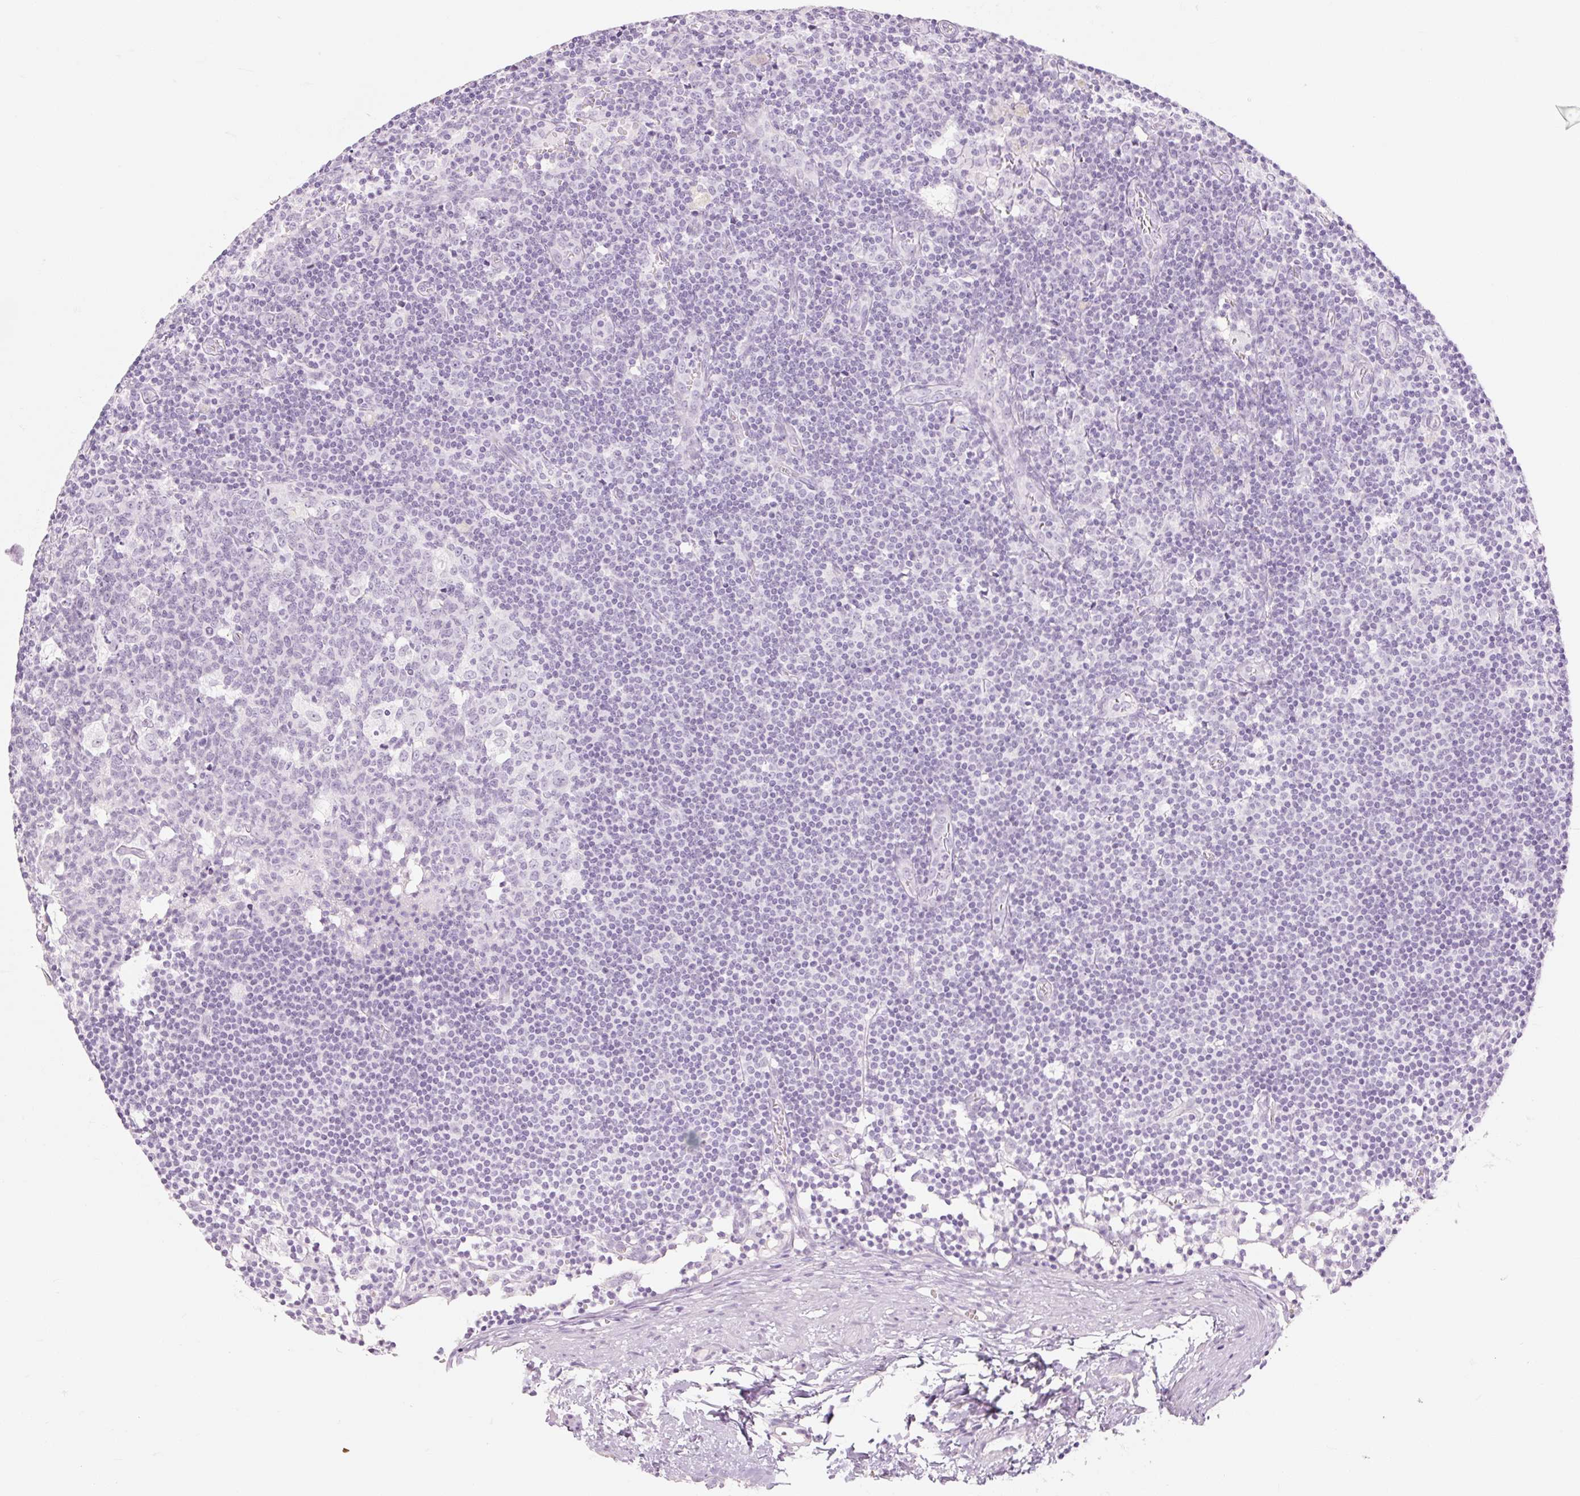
{"staining": {"intensity": "negative", "quantity": "none", "location": "none"}, "tissue": "lymph node", "cell_type": "Germinal center cells", "image_type": "normal", "snomed": [{"axis": "morphology", "description": "Normal tissue, NOS"}, {"axis": "topography", "description": "Lymph node"}], "caption": "Immunohistochemistry (IHC) of benign lymph node reveals no expression in germinal center cells.", "gene": "TAF1L", "patient": {"sex": "female", "age": 45}}